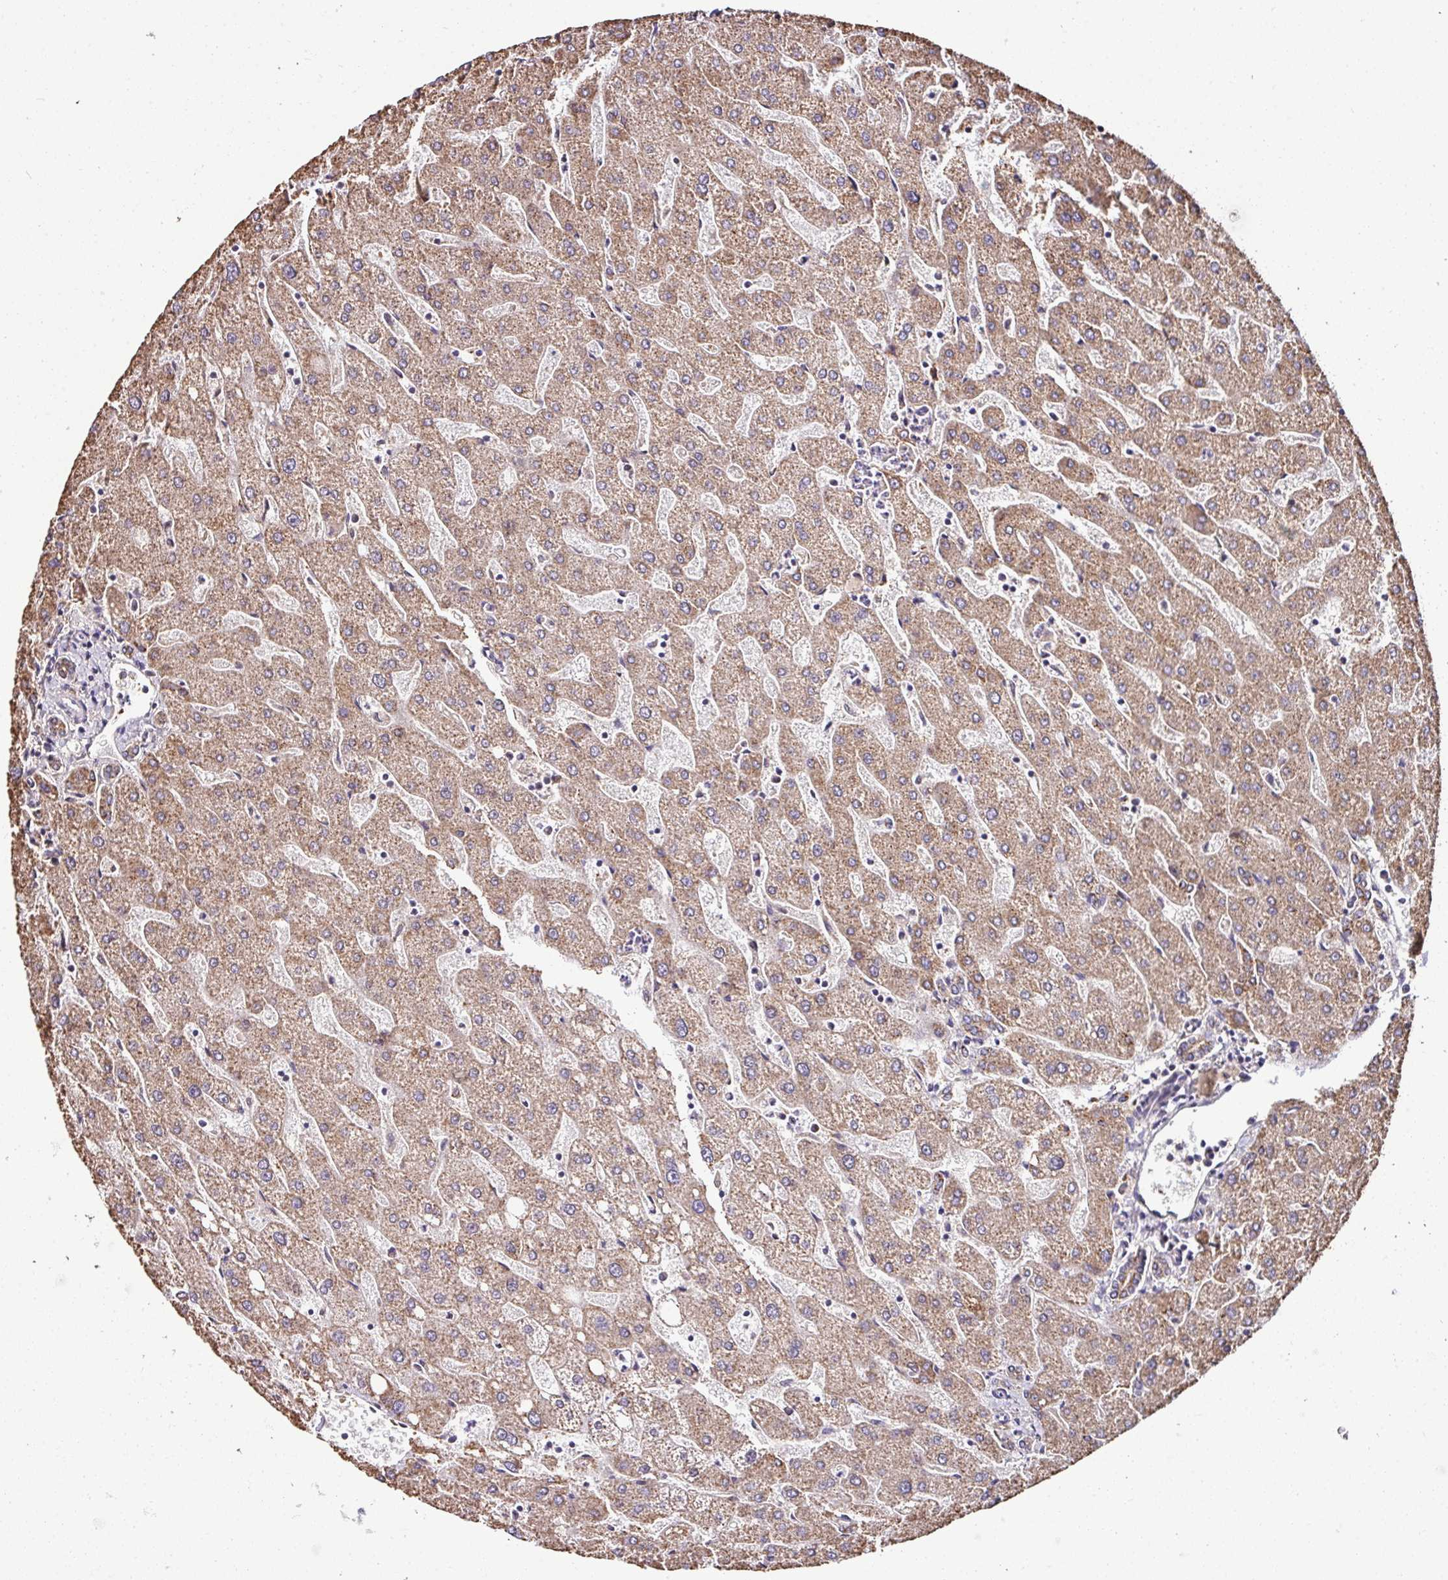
{"staining": {"intensity": "moderate", "quantity": ">75%", "location": "cytoplasmic/membranous"}, "tissue": "liver", "cell_type": "Cholangiocytes", "image_type": "normal", "snomed": [{"axis": "morphology", "description": "Normal tissue, NOS"}, {"axis": "topography", "description": "Liver"}], "caption": "Immunohistochemistry (IHC) micrograph of benign liver: human liver stained using immunohistochemistry (IHC) demonstrates medium levels of moderate protein expression localized specifically in the cytoplasmic/membranous of cholangiocytes, appearing as a cytoplasmic/membranous brown color.", "gene": "CPD", "patient": {"sex": "male", "age": 67}}